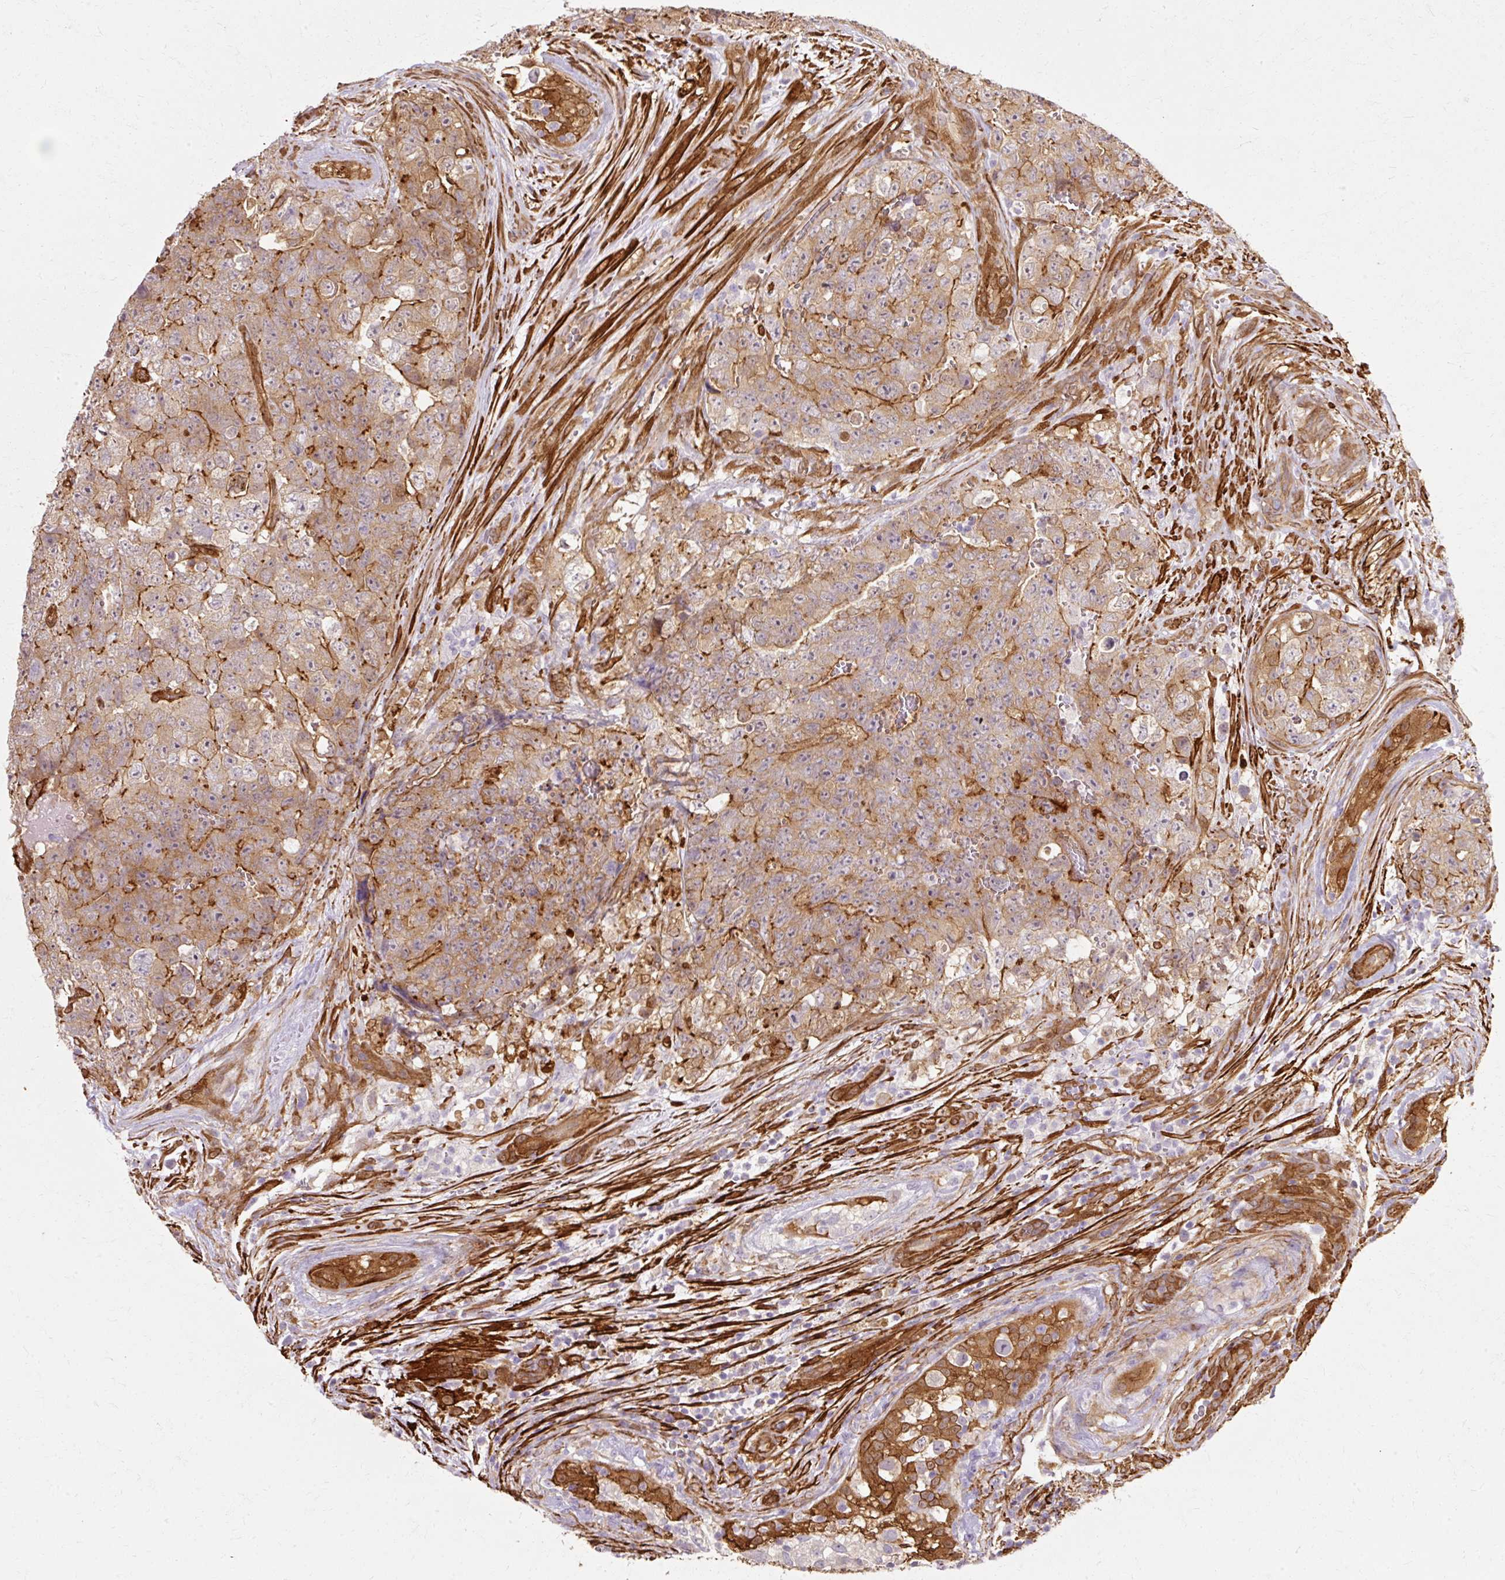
{"staining": {"intensity": "moderate", "quantity": ">75%", "location": "cytoplasmic/membranous"}, "tissue": "testis cancer", "cell_type": "Tumor cells", "image_type": "cancer", "snomed": [{"axis": "morphology", "description": "Seminoma, NOS"}, {"axis": "morphology", "description": "Teratoma, malignant, NOS"}, {"axis": "topography", "description": "Testis"}], "caption": "There is medium levels of moderate cytoplasmic/membranous positivity in tumor cells of testis cancer (teratoma (malignant)), as demonstrated by immunohistochemical staining (brown color).", "gene": "CNN3", "patient": {"sex": "male", "age": 34}}